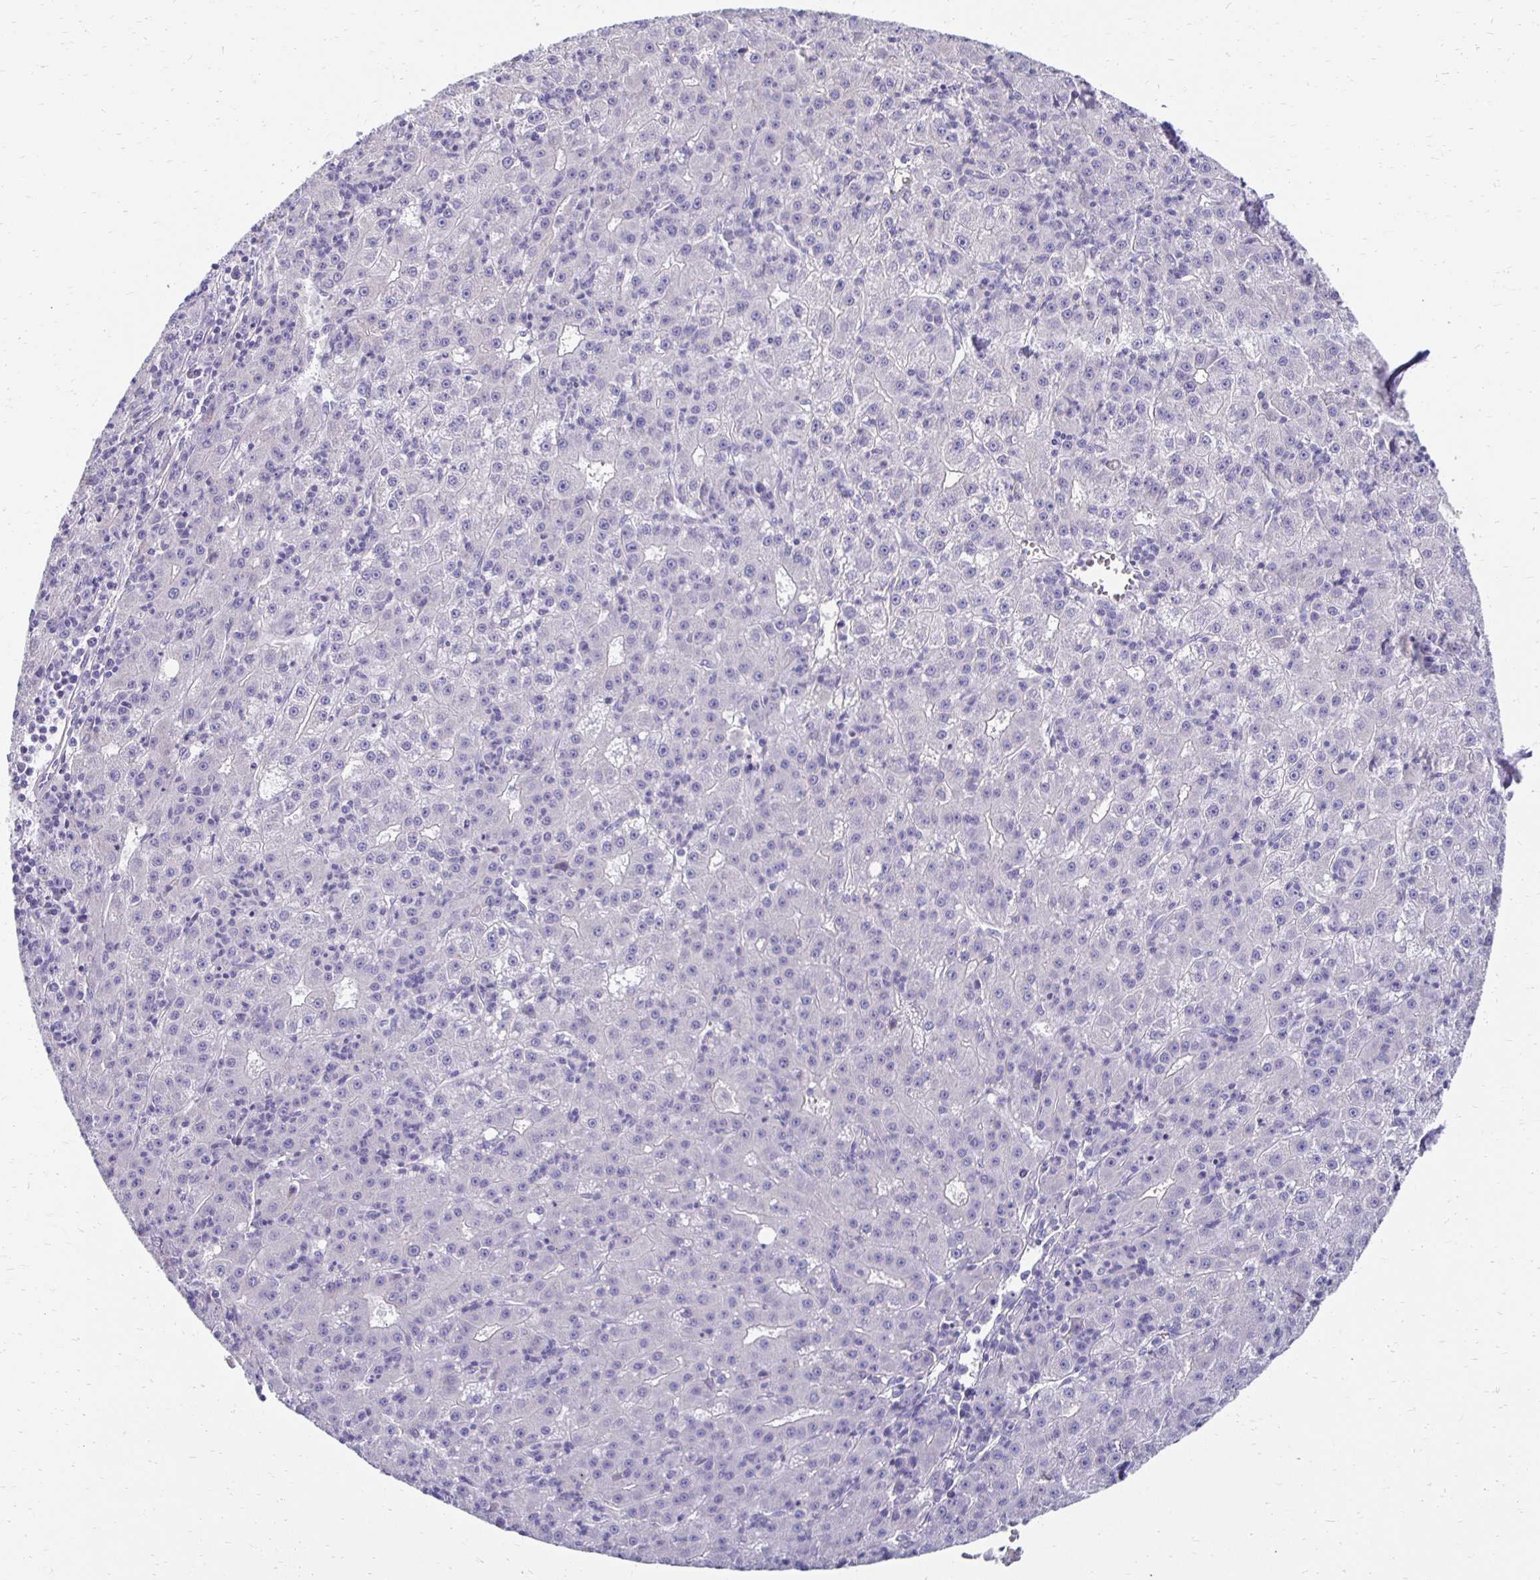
{"staining": {"intensity": "negative", "quantity": "none", "location": "none"}, "tissue": "liver cancer", "cell_type": "Tumor cells", "image_type": "cancer", "snomed": [{"axis": "morphology", "description": "Carcinoma, Hepatocellular, NOS"}, {"axis": "topography", "description": "Liver"}], "caption": "Protein analysis of liver cancer exhibits no significant expression in tumor cells.", "gene": "AKAP6", "patient": {"sex": "male", "age": 76}}